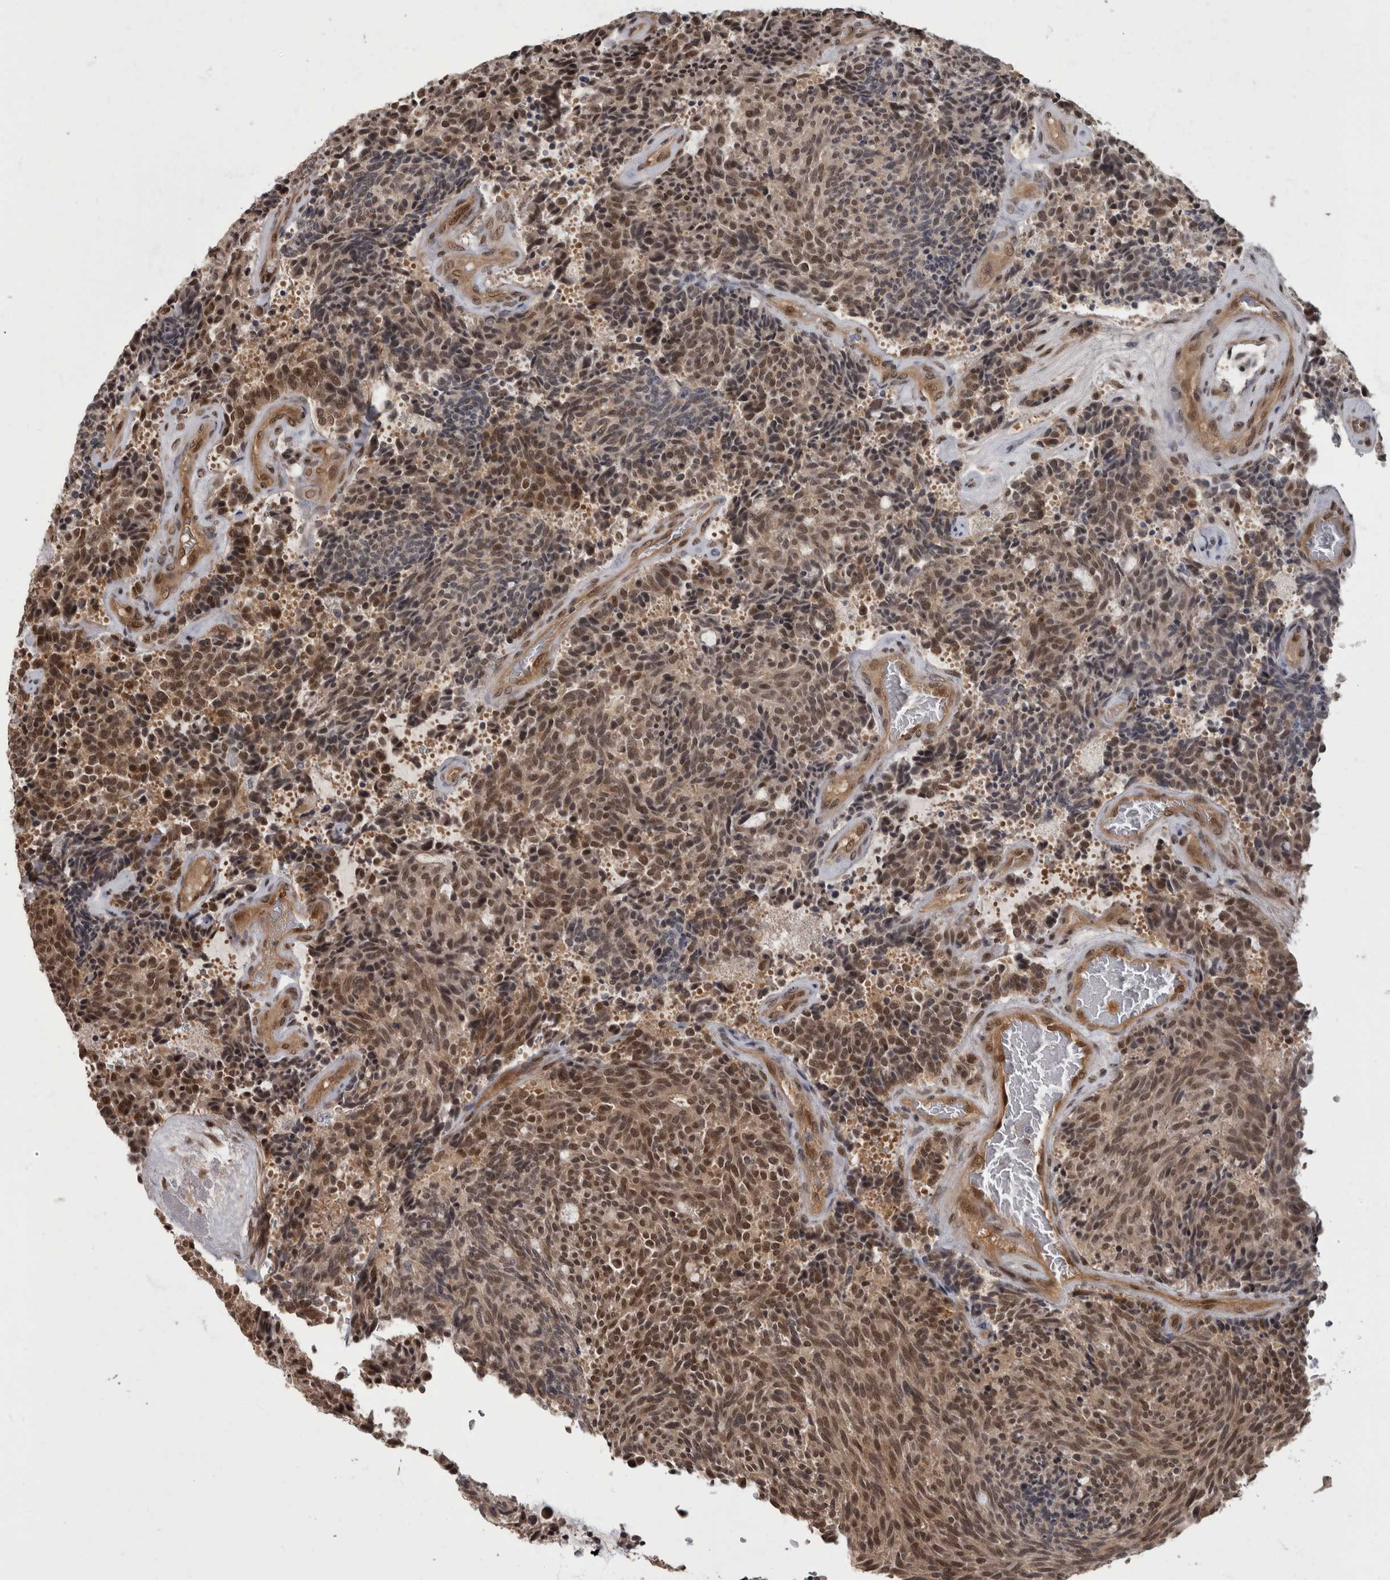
{"staining": {"intensity": "moderate", "quantity": ">75%", "location": "nuclear"}, "tissue": "carcinoid", "cell_type": "Tumor cells", "image_type": "cancer", "snomed": [{"axis": "morphology", "description": "Carcinoid, malignant, NOS"}, {"axis": "topography", "description": "Pancreas"}], "caption": "Immunohistochemical staining of carcinoid displays moderate nuclear protein expression in approximately >75% of tumor cells.", "gene": "AKT3", "patient": {"sex": "female", "age": 54}}